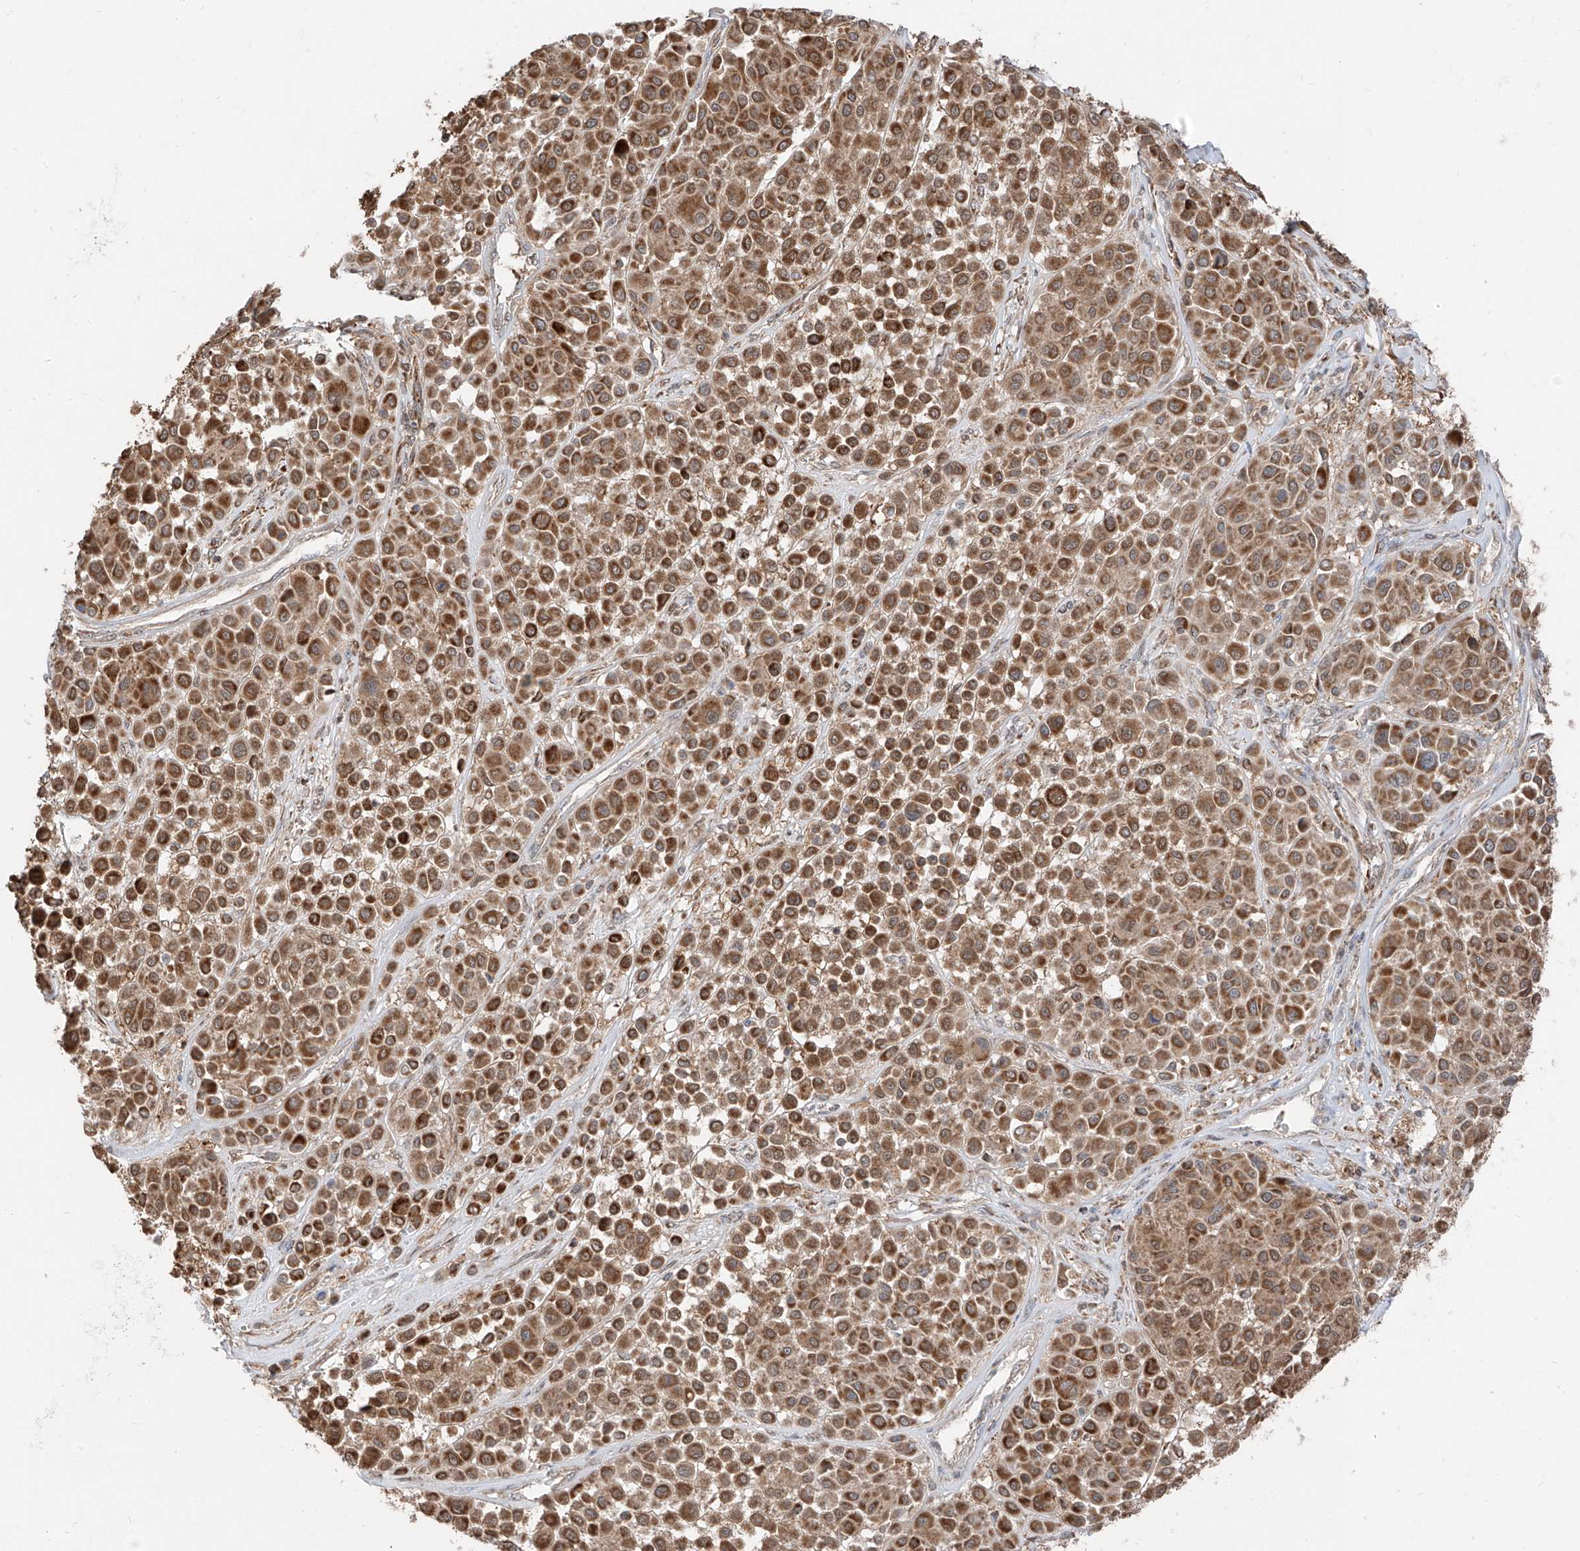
{"staining": {"intensity": "strong", "quantity": ">75%", "location": "cytoplasmic/membranous"}, "tissue": "melanoma", "cell_type": "Tumor cells", "image_type": "cancer", "snomed": [{"axis": "morphology", "description": "Malignant melanoma, Metastatic site"}, {"axis": "topography", "description": "Soft tissue"}], "caption": "High-magnification brightfield microscopy of malignant melanoma (metastatic site) stained with DAB (3,3'-diaminobenzidine) (brown) and counterstained with hematoxylin (blue). tumor cells exhibit strong cytoplasmic/membranous staining is appreciated in about>75% of cells.", "gene": "ETHE1", "patient": {"sex": "male", "age": 41}}